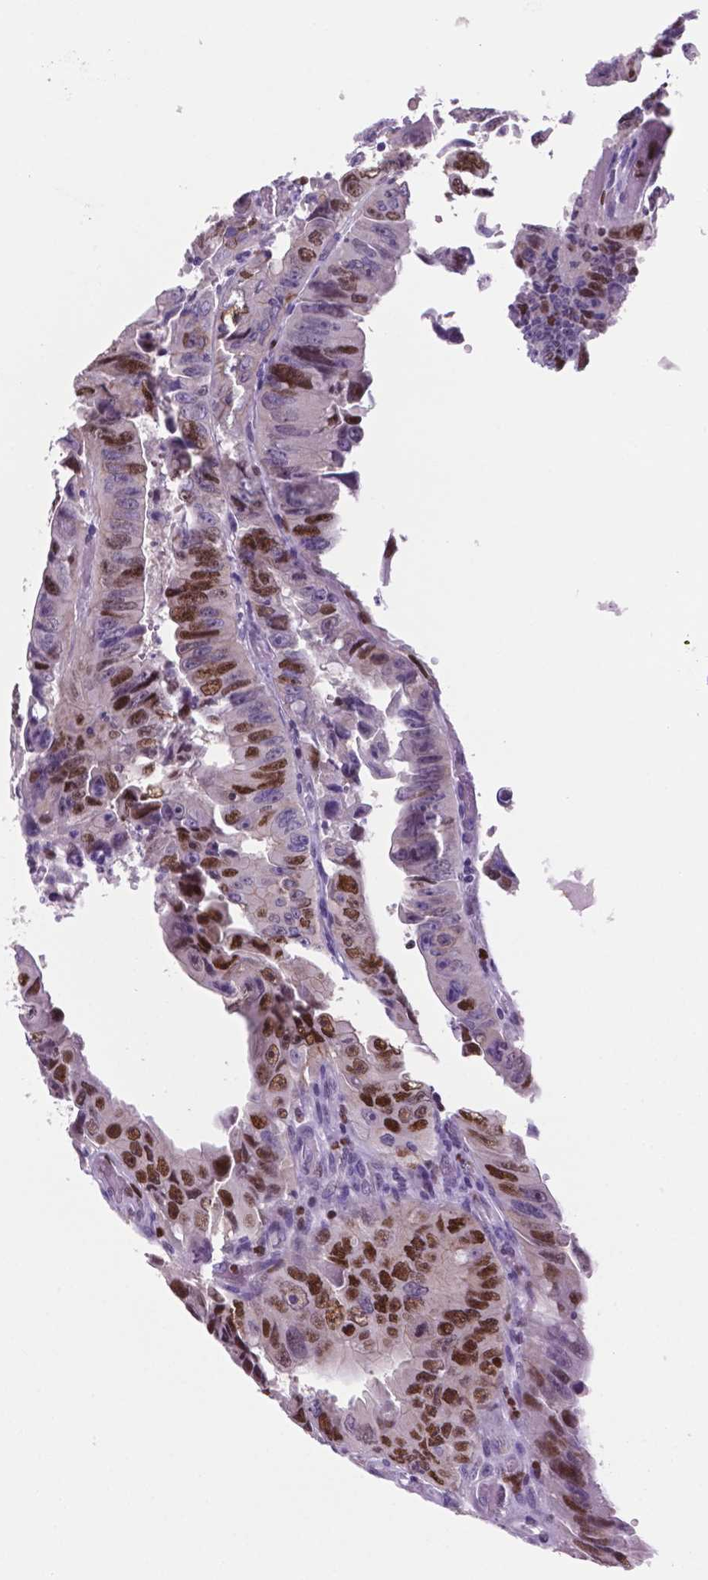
{"staining": {"intensity": "moderate", "quantity": "25%-75%", "location": "nuclear"}, "tissue": "colorectal cancer", "cell_type": "Tumor cells", "image_type": "cancer", "snomed": [{"axis": "morphology", "description": "Adenocarcinoma, NOS"}, {"axis": "topography", "description": "Colon"}], "caption": "Brown immunohistochemical staining in adenocarcinoma (colorectal) reveals moderate nuclear staining in approximately 25%-75% of tumor cells.", "gene": "NCAPH2", "patient": {"sex": "female", "age": 84}}